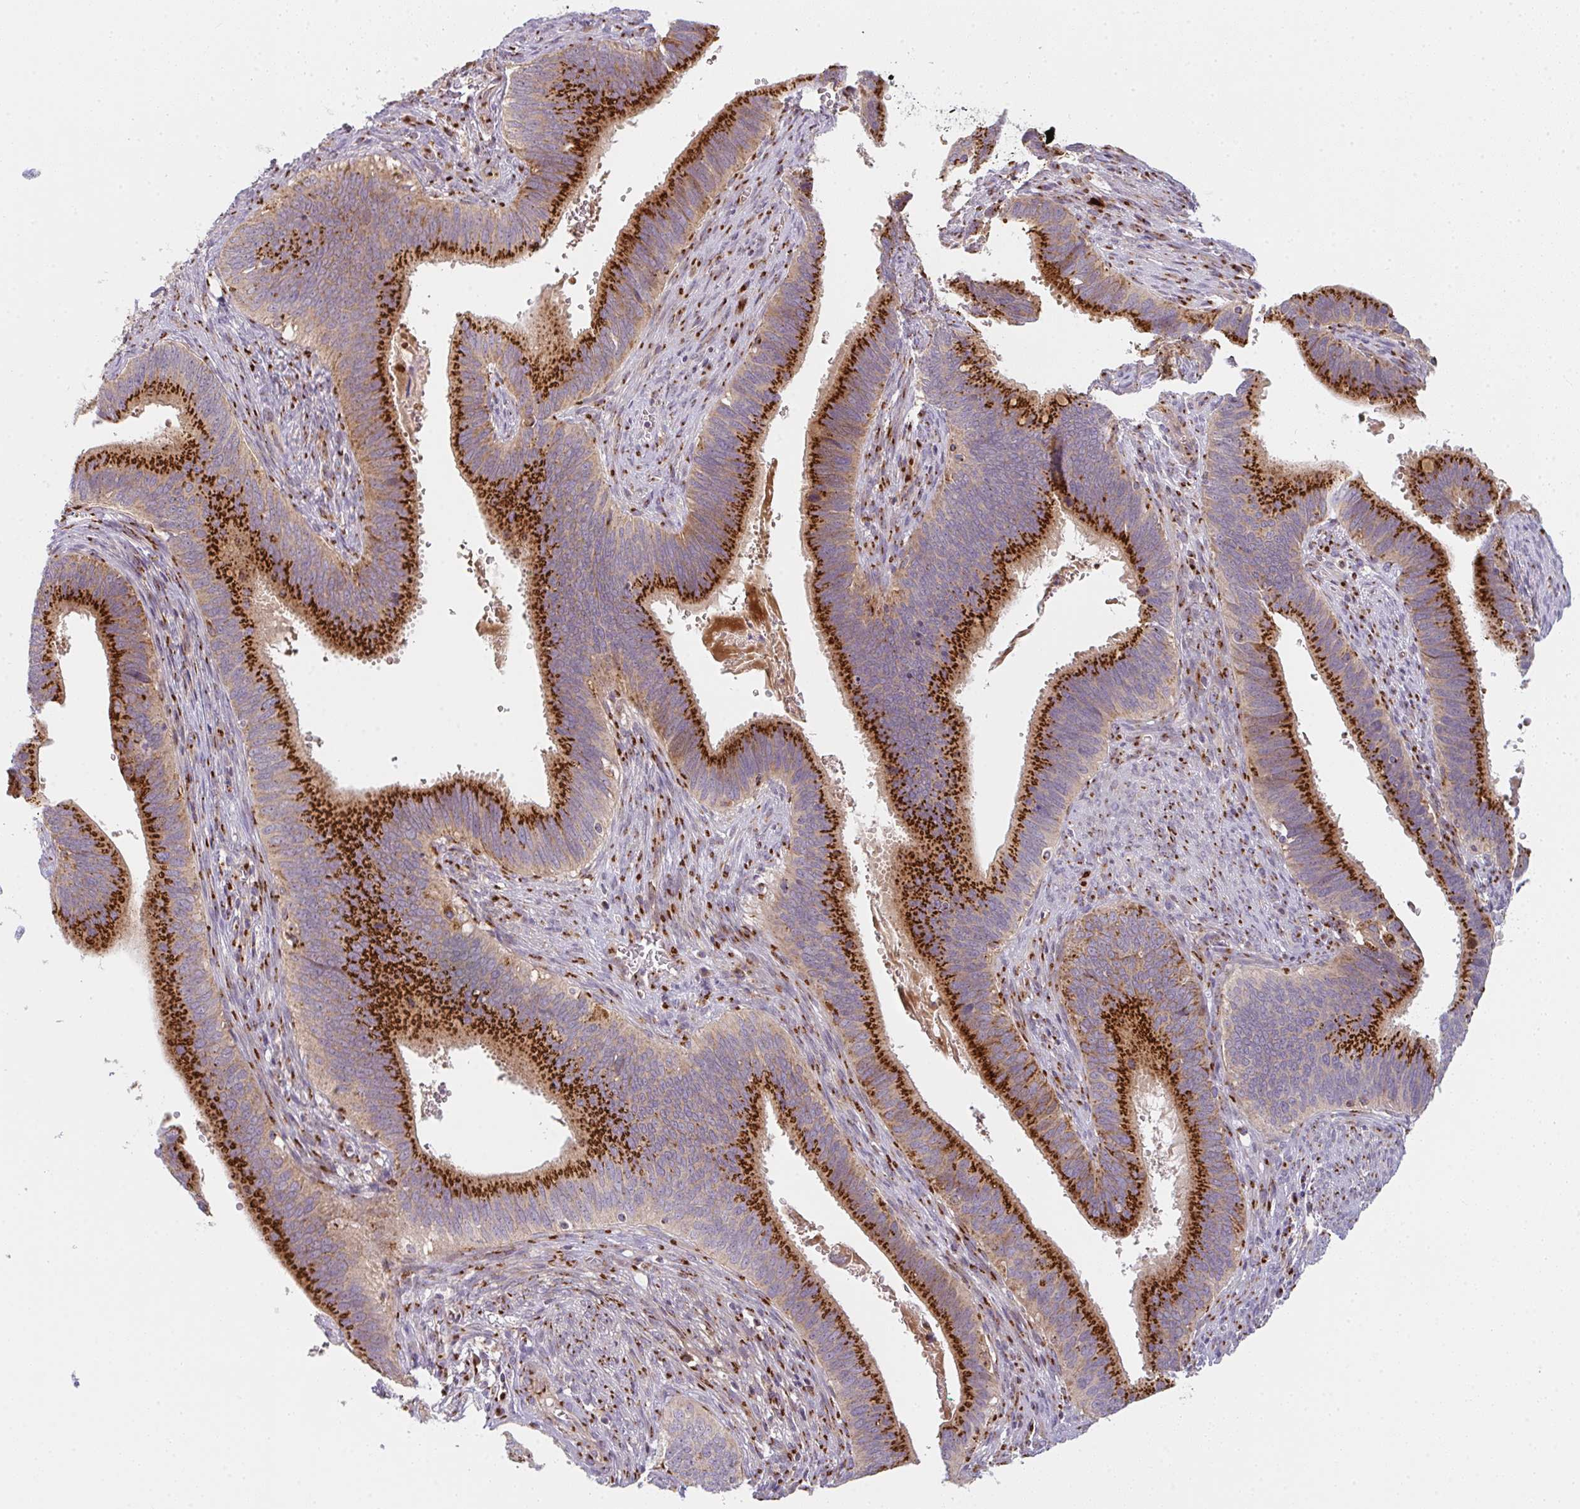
{"staining": {"intensity": "strong", "quantity": "25%-75%", "location": "cytoplasmic/membranous"}, "tissue": "cervical cancer", "cell_type": "Tumor cells", "image_type": "cancer", "snomed": [{"axis": "morphology", "description": "Adenocarcinoma, NOS"}, {"axis": "topography", "description": "Cervix"}], "caption": "A photomicrograph showing strong cytoplasmic/membranous positivity in approximately 25%-75% of tumor cells in cervical cancer (adenocarcinoma), as visualized by brown immunohistochemical staining.", "gene": "GVQW3", "patient": {"sex": "female", "age": 42}}